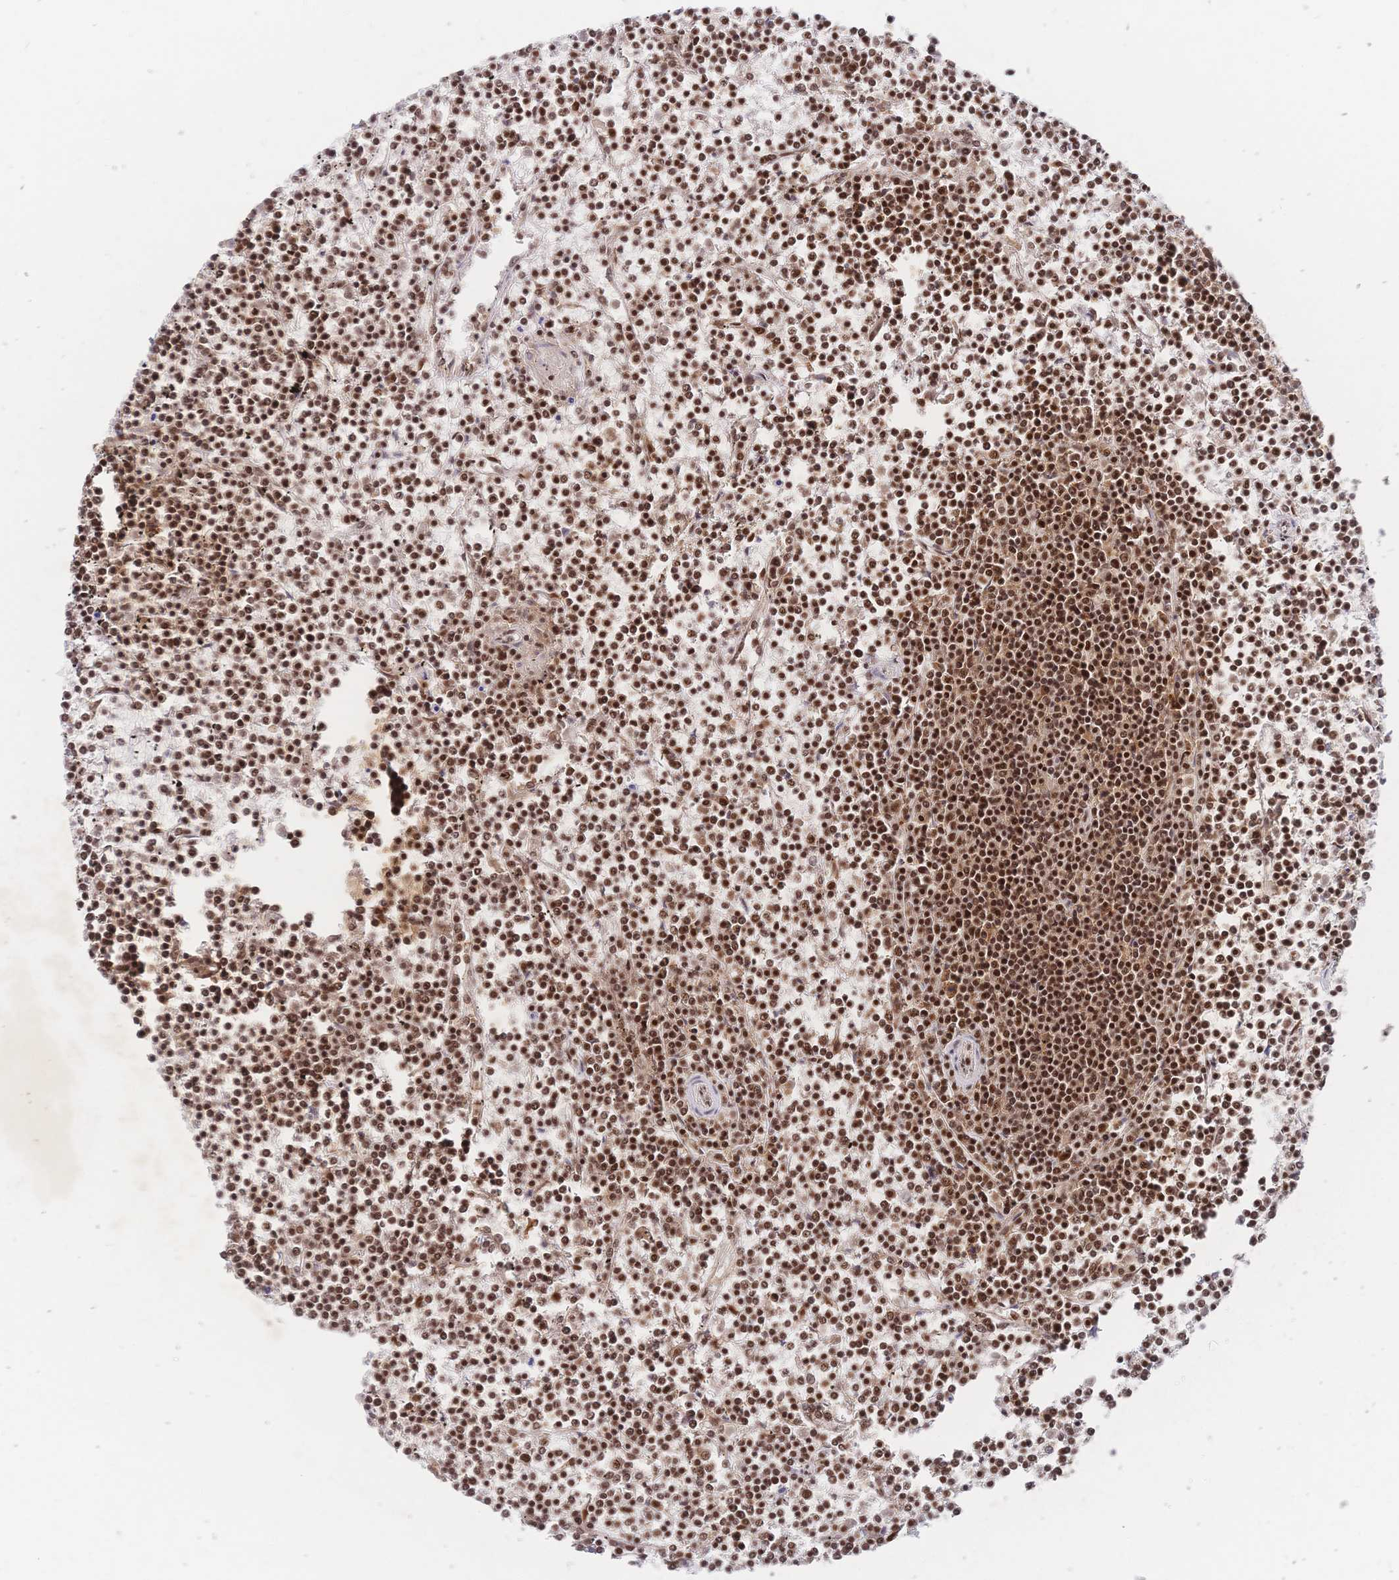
{"staining": {"intensity": "strong", "quantity": ">75%", "location": "nuclear"}, "tissue": "lymphoma", "cell_type": "Tumor cells", "image_type": "cancer", "snomed": [{"axis": "morphology", "description": "Malignant lymphoma, non-Hodgkin's type, Low grade"}, {"axis": "topography", "description": "Spleen"}], "caption": "The micrograph displays immunohistochemical staining of malignant lymphoma, non-Hodgkin's type (low-grade). There is strong nuclear staining is present in about >75% of tumor cells.", "gene": "SRSF1", "patient": {"sex": "female", "age": 19}}